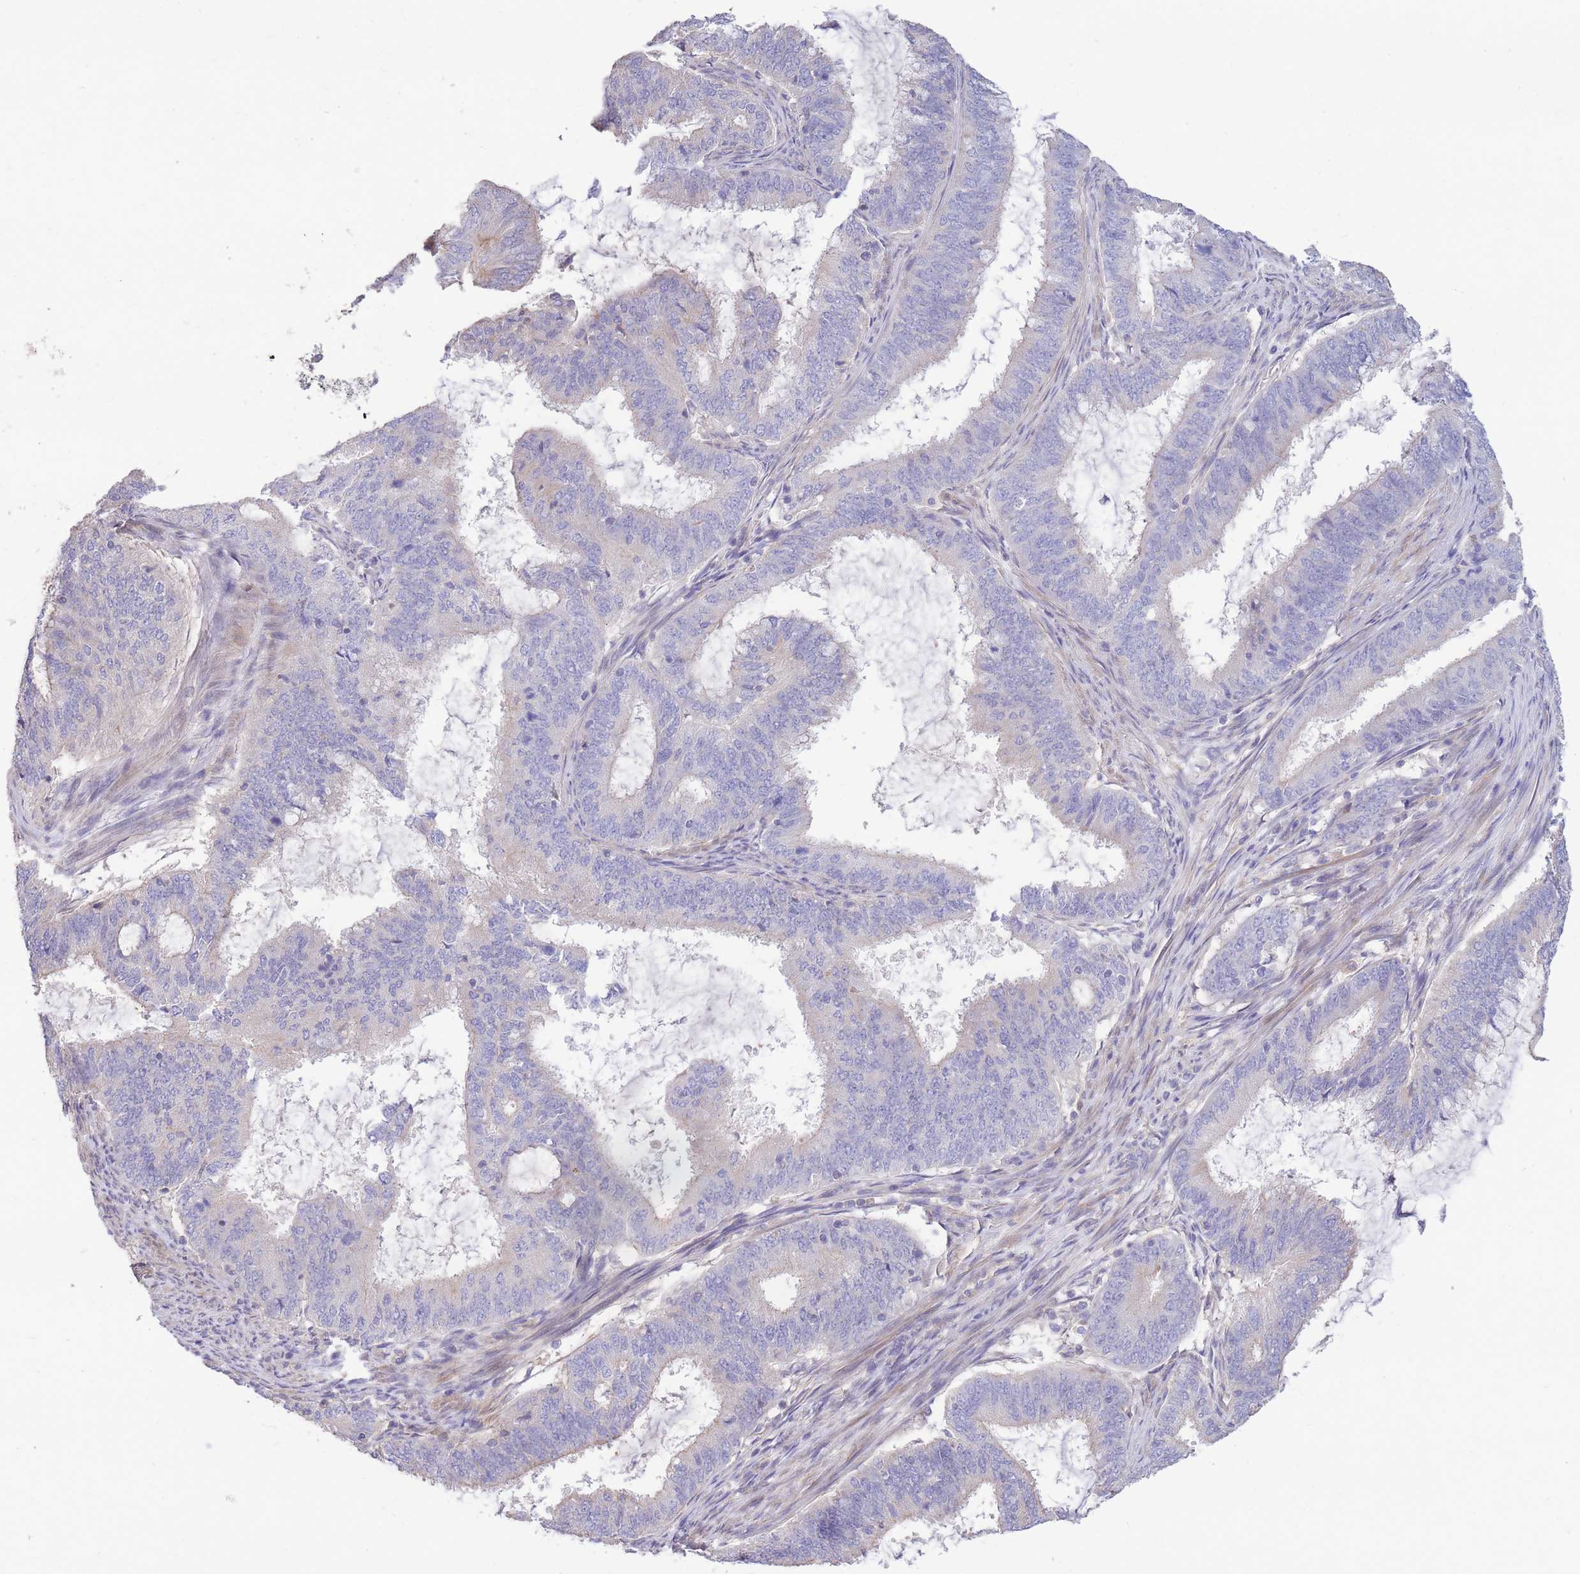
{"staining": {"intensity": "negative", "quantity": "none", "location": "none"}, "tissue": "endometrial cancer", "cell_type": "Tumor cells", "image_type": "cancer", "snomed": [{"axis": "morphology", "description": "Adenocarcinoma, NOS"}, {"axis": "topography", "description": "Endometrium"}], "caption": "There is no significant staining in tumor cells of endometrial cancer (adenocarcinoma).", "gene": "OR5T1", "patient": {"sex": "female", "age": 51}}